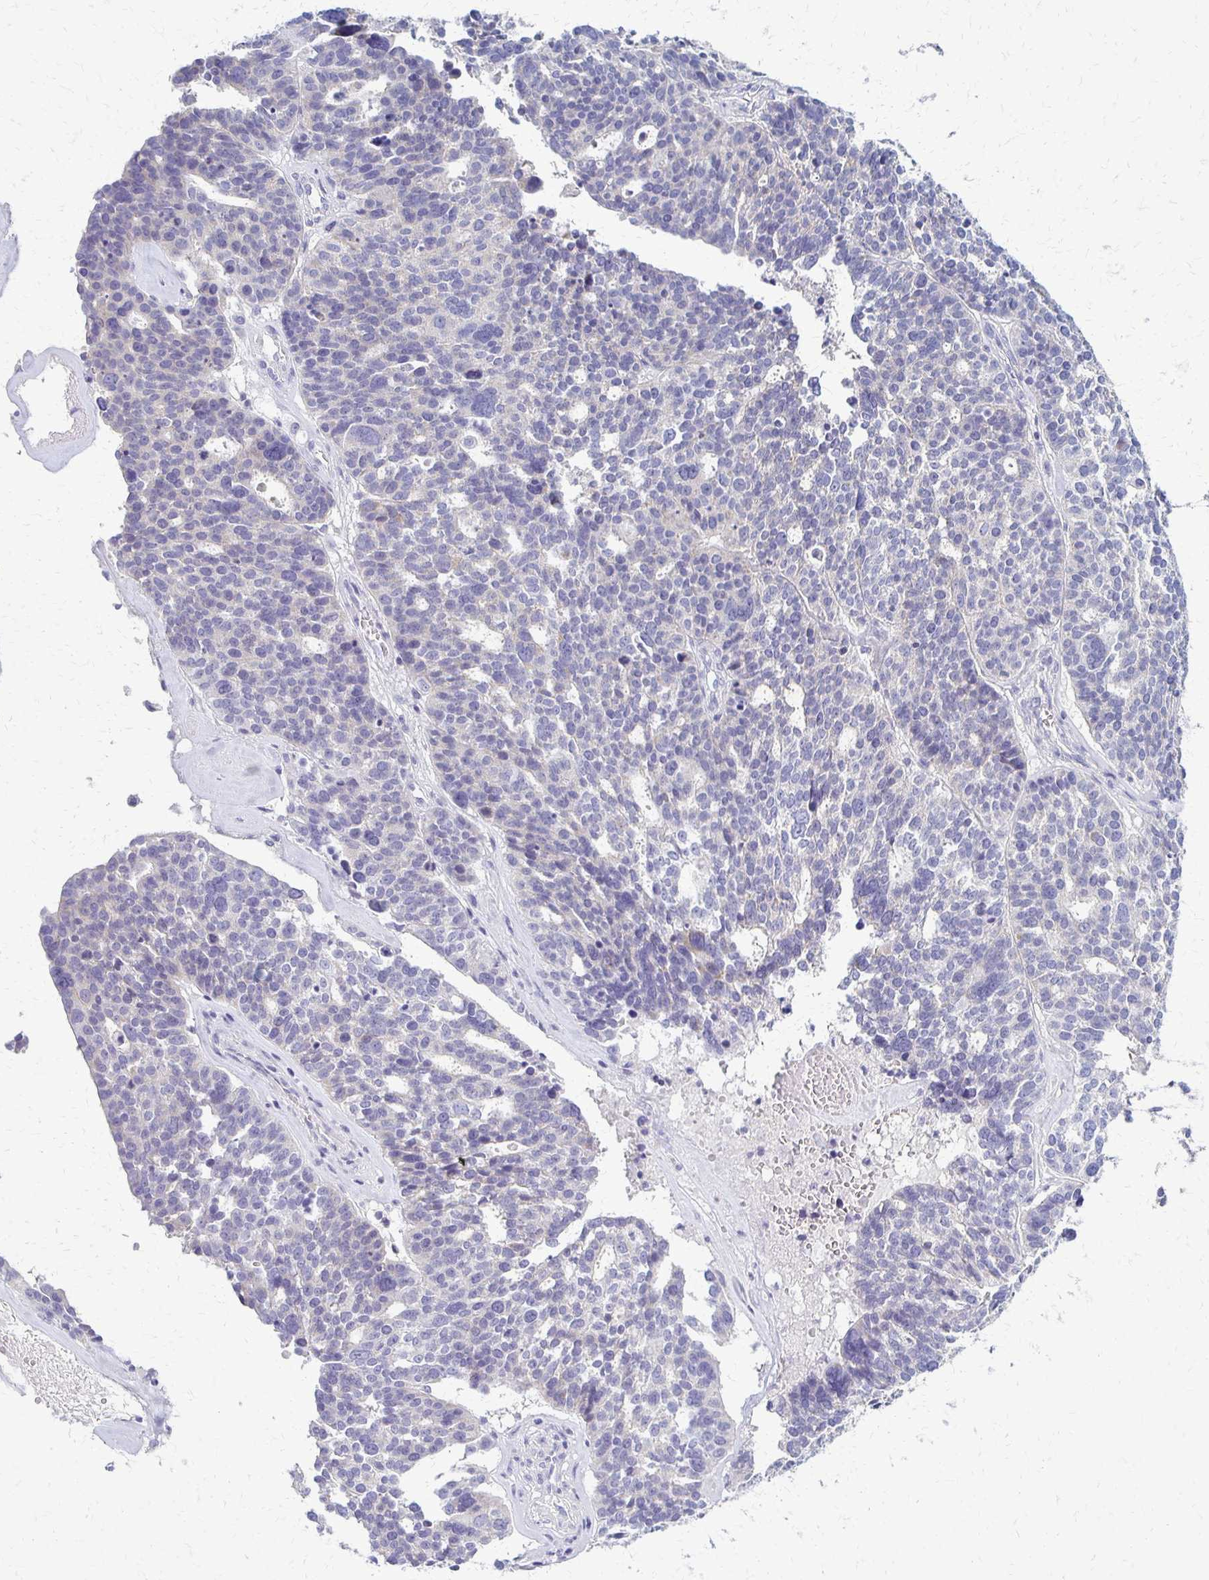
{"staining": {"intensity": "negative", "quantity": "none", "location": "none"}, "tissue": "ovarian cancer", "cell_type": "Tumor cells", "image_type": "cancer", "snomed": [{"axis": "morphology", "description": "Cystadenocarcinoma, serous, NOS"}, {"axis": "topography", "description": "Ovary"}], "caption": "Ovarian cancer (serous cystadenocarcinoma) was stained to show a protein in brown. There is no significant expression in tumor cells. (Immunohistochemistry (ihc), brightfield microscopy, high magnification).", "gene": "RHOC", "patient": {"sex": "female", "age": 59}}